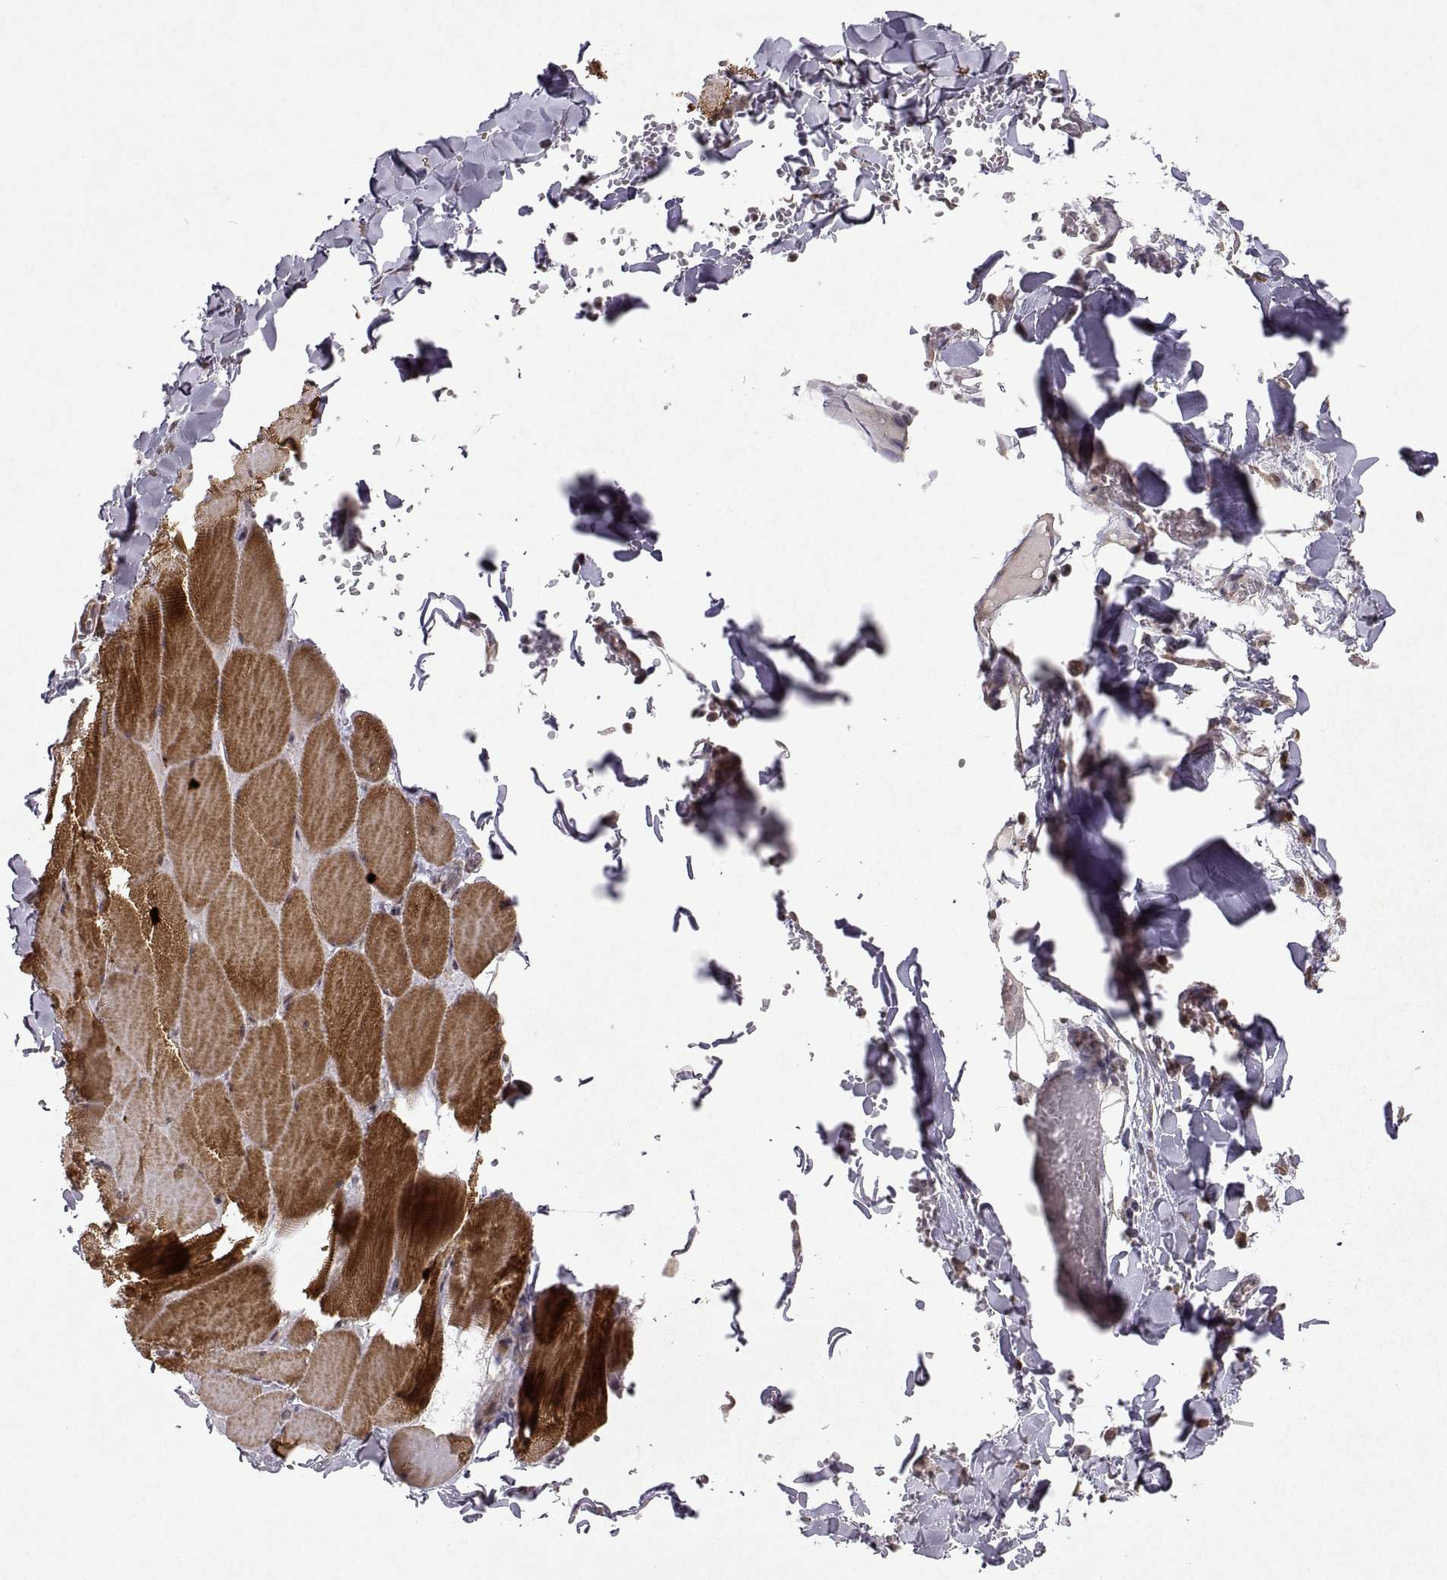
{"staining": {"intensity": "strong", "quantity": ">75%", "location": "cytoplasmic/membranous"}, "tissue": "skeletal muscle", "cell_type": "Myocytes", "image_type": "normal", "snomed": [{"axis": "morphology", "description": "Normal tissue, NOS"}, {"axis": "morphology", "description": "Malignant melanoma, Metastatic site"}, {"axis": "topography", "description": "Skeletal muscle"}], "caption": "The immunohistochemical stain labels strong cytoplasmic/membranous staining in myocytes of benign skeletal muscle. Using DAB (brown) and hematoxylin (blue) stains, captured at high magnification using brightfield microscopy.", "gene": "MANBAL", "patient": {"sex": "male", "age": 50}}